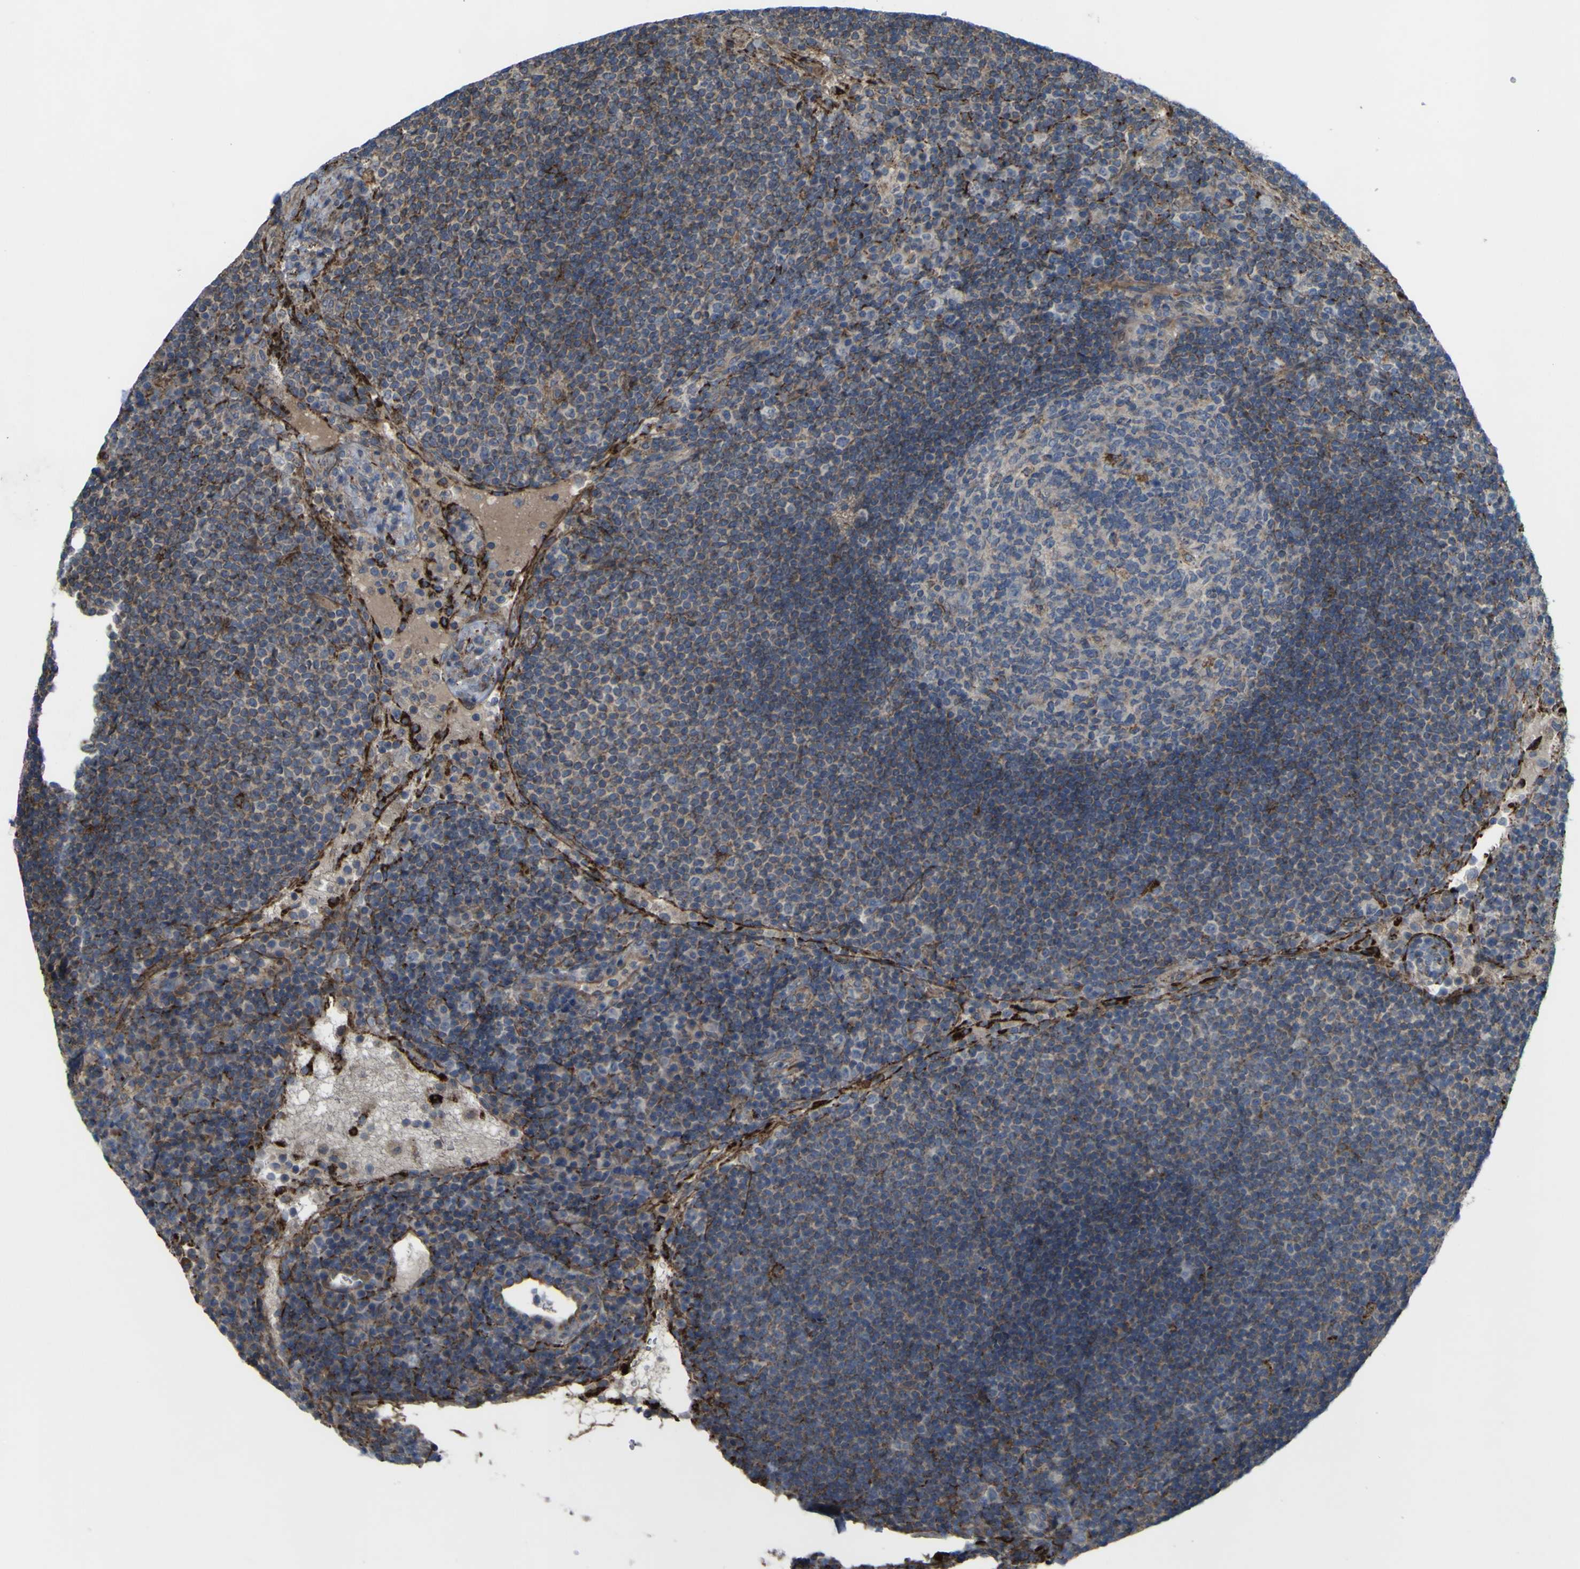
{"staining": {"intensity": "weak", "quantity": "25%-75%", "location": "cytoplasmic/membranous"}, "tissue": "lymph node", "cell_type": "Germinal center cells", "image_type": "normal", "snomed": [{"axis": "morphology", "description": "Normal tissue, NOS"}, {"axis": "topography", "description": "Lymph node"}], "caption": "Immunohistochemical staining of normal lymph node displays low levels of weak cytoplasmic/membranous staining in about 25%-75% of germinal center cells. (DAB (3,3'-diaminobenzidine) IHC, brown staining for protein, blue staining for nuclei).", "gene": "GPLD1", "patient": {"sex": "female", "age": 53}}